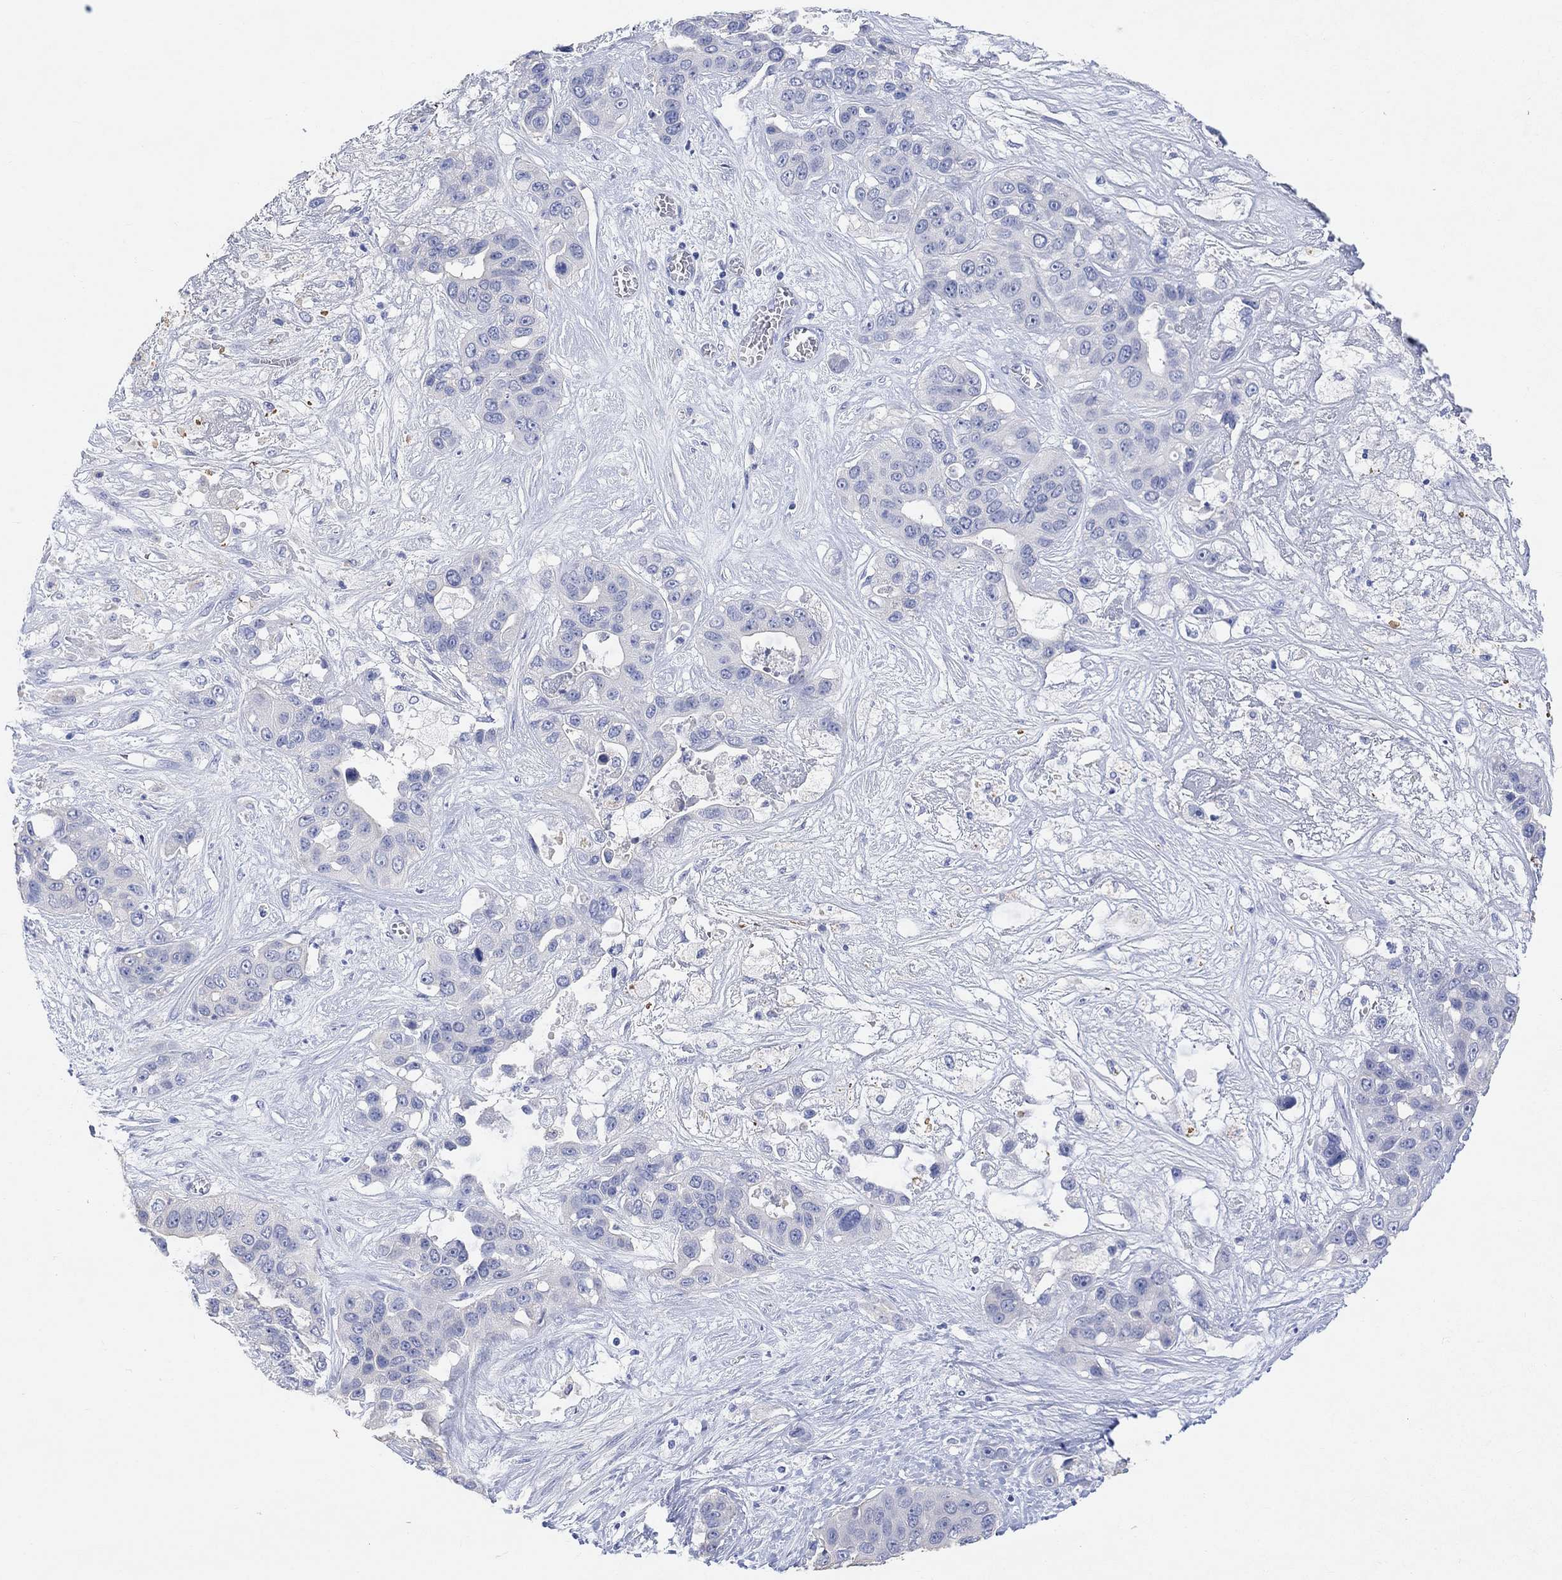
{"staining": {"intensity": "negative", "quantity": "none", "location": "none"}, "tissue": "liver cancer", "cell_type": "Tumor cells", "image_type": "cancer", "snomed": [{"axis": "morphology", "description": "Cholangiocarcinoma"}, {"axis": "topography", "description": "Liver"}], "caption": "DAB immunohistochemical staining of liver cancer demonstrates no significant expression in tumor cells.", "gene": "TYR", "patient": {"sex": "female", "age": 52}}